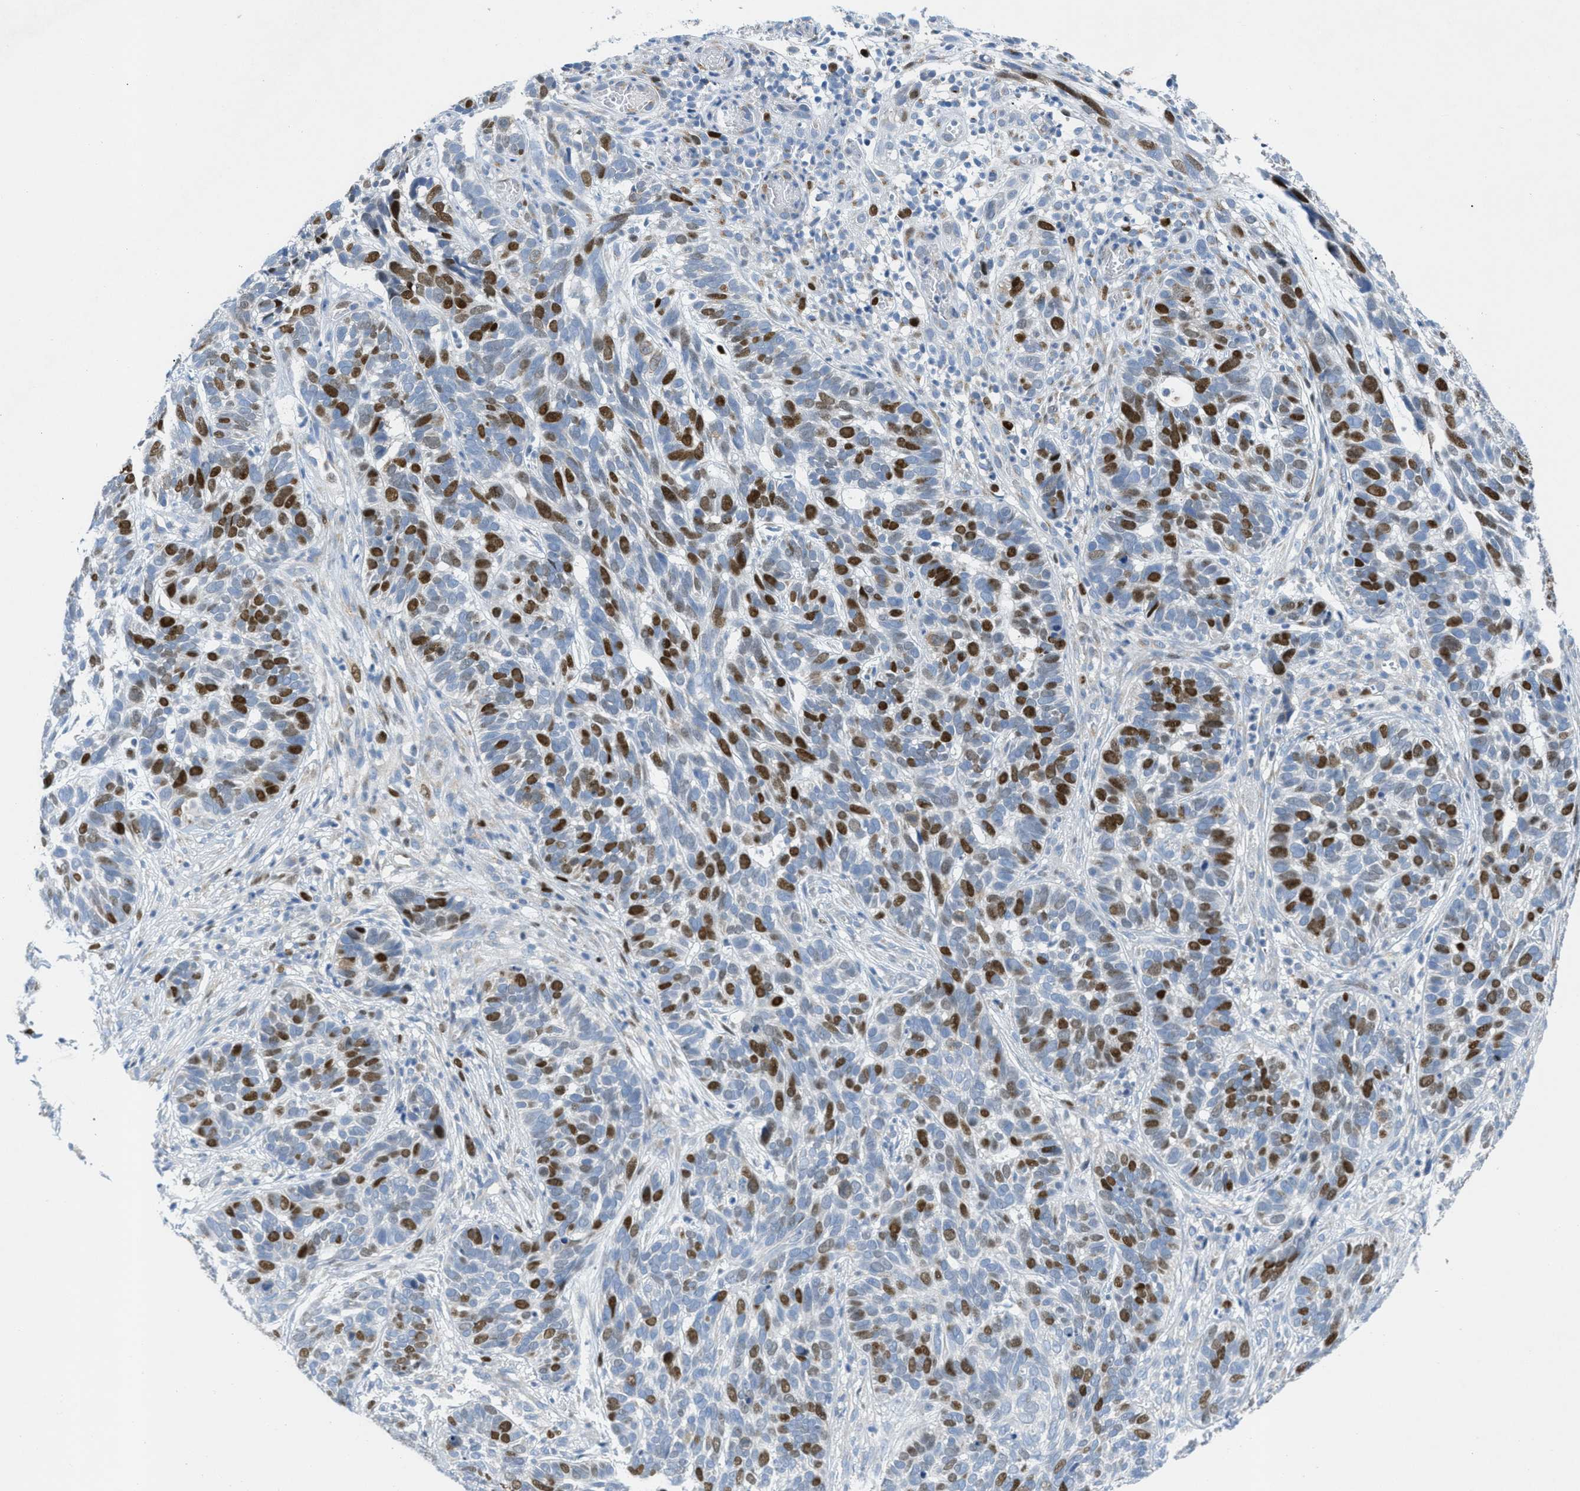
{"staining": {"intensity": "strong", "quantity": "25%-75%", "location": "nuclear"}, "tissue": "skin cancer", "cell_type": "Tumor cells", "image_type": "cancer", "snomed": [{"axis": "morphology", "description": "Basal cell carcinoma"}, {"axis": "topography", "description": "Skin"}], "caption": "Protein staining of skin cancer tissue shows strong nuclear expression in approximately 25%-75% of tumor cells.", "gene": "ORC6", "patient": {"sex": "male", "age": 87}}